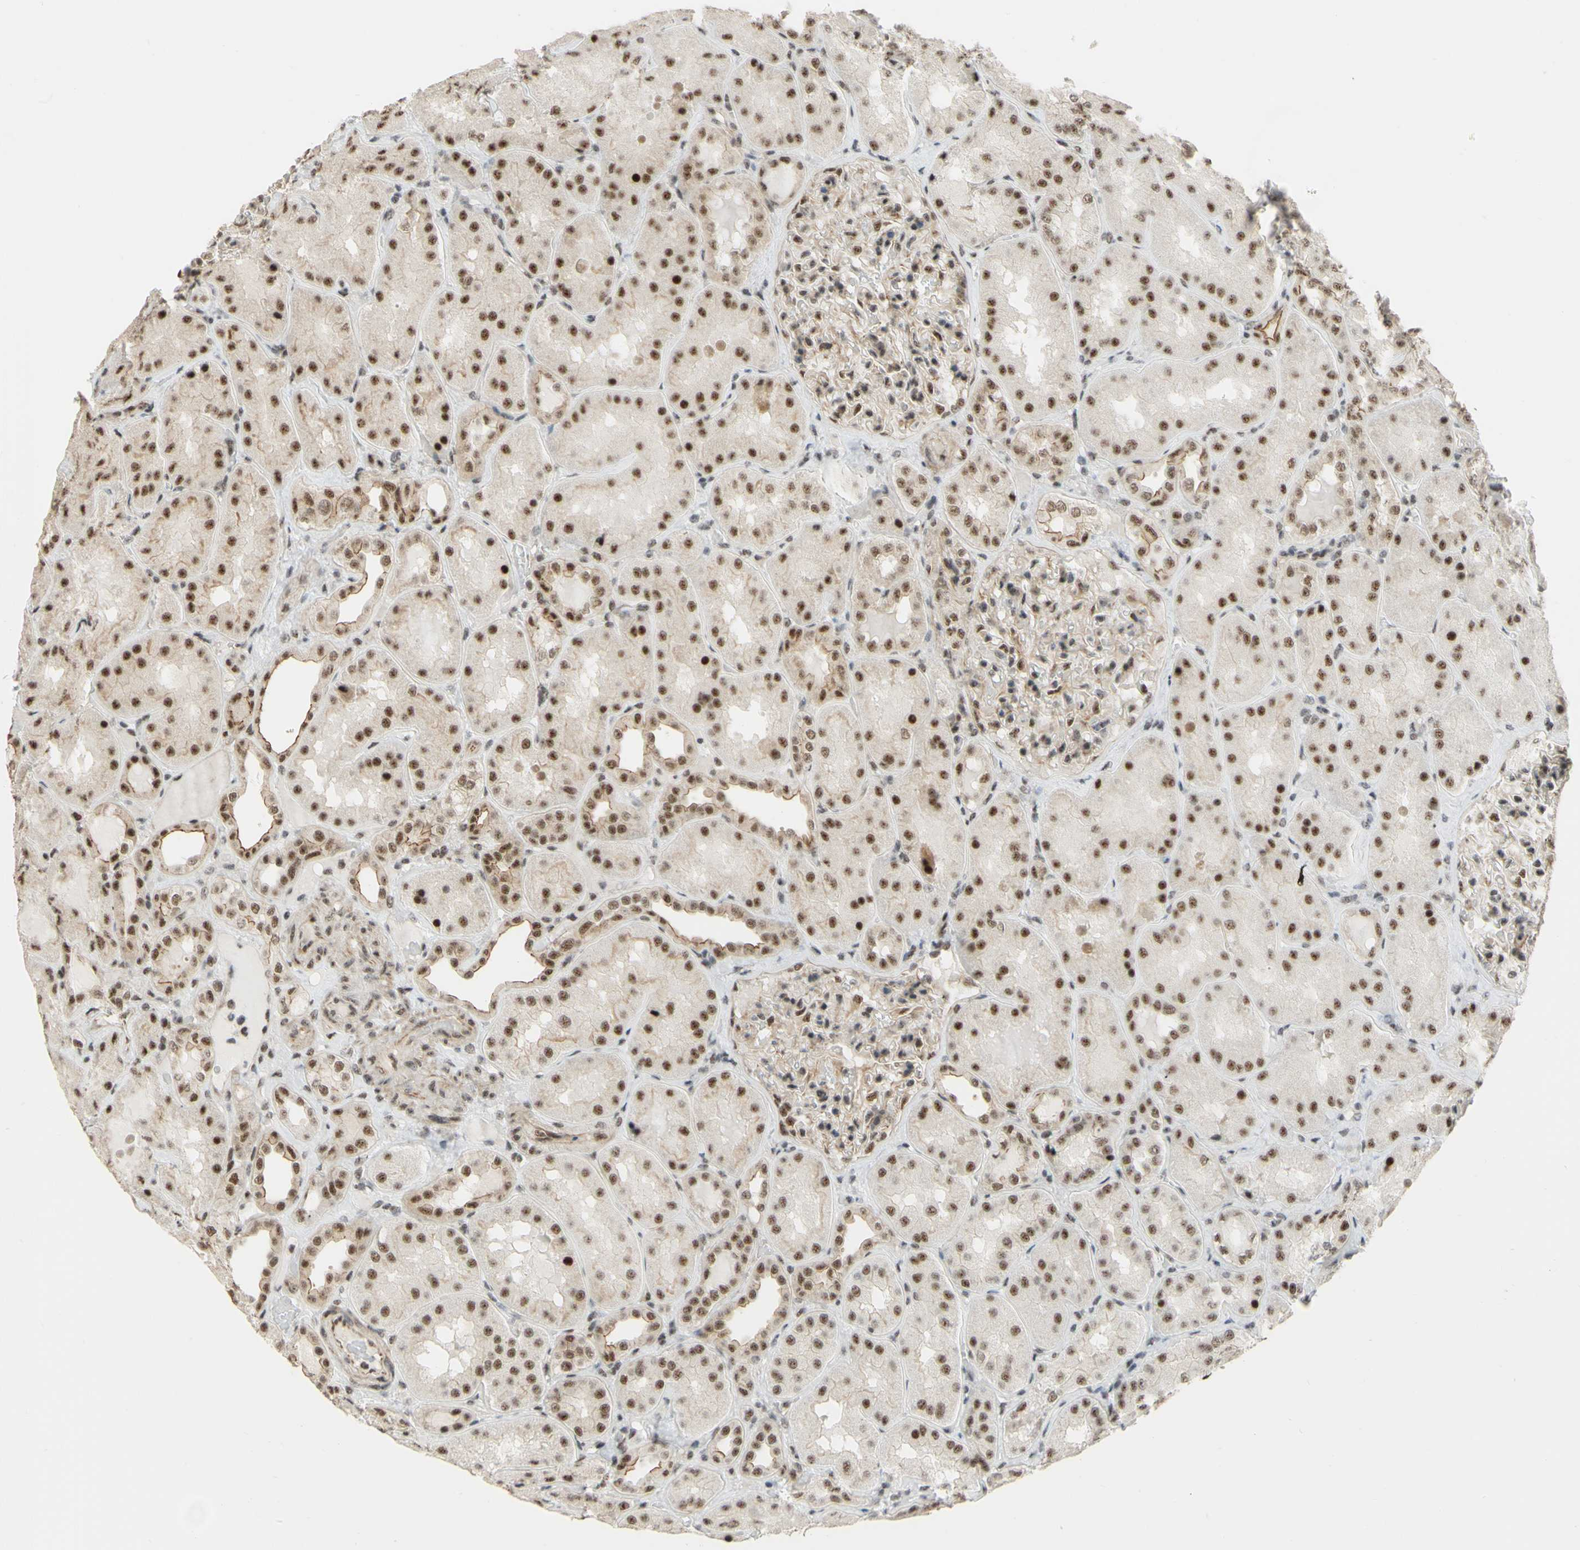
{"staining": {"intensity": "moderate", "quantity": ">75%", "location": "nuclear"}, "tissue": "kidney", "cell_type": "Cells in glomeruli", "image_type": "normal", "snomed": [{"axis": "morphology", "description": "Normal tissue, NOS"}, {"axis": "topography", "description": "Kidney"}], "caption": "Brown immunohistochemical staining in unremarkable kidney demonstrates moderate nuclear positivity in about >75% of cells in glomeruli.", "gene": "SAP18", "patient": {"sex": "female", "age": 56}}